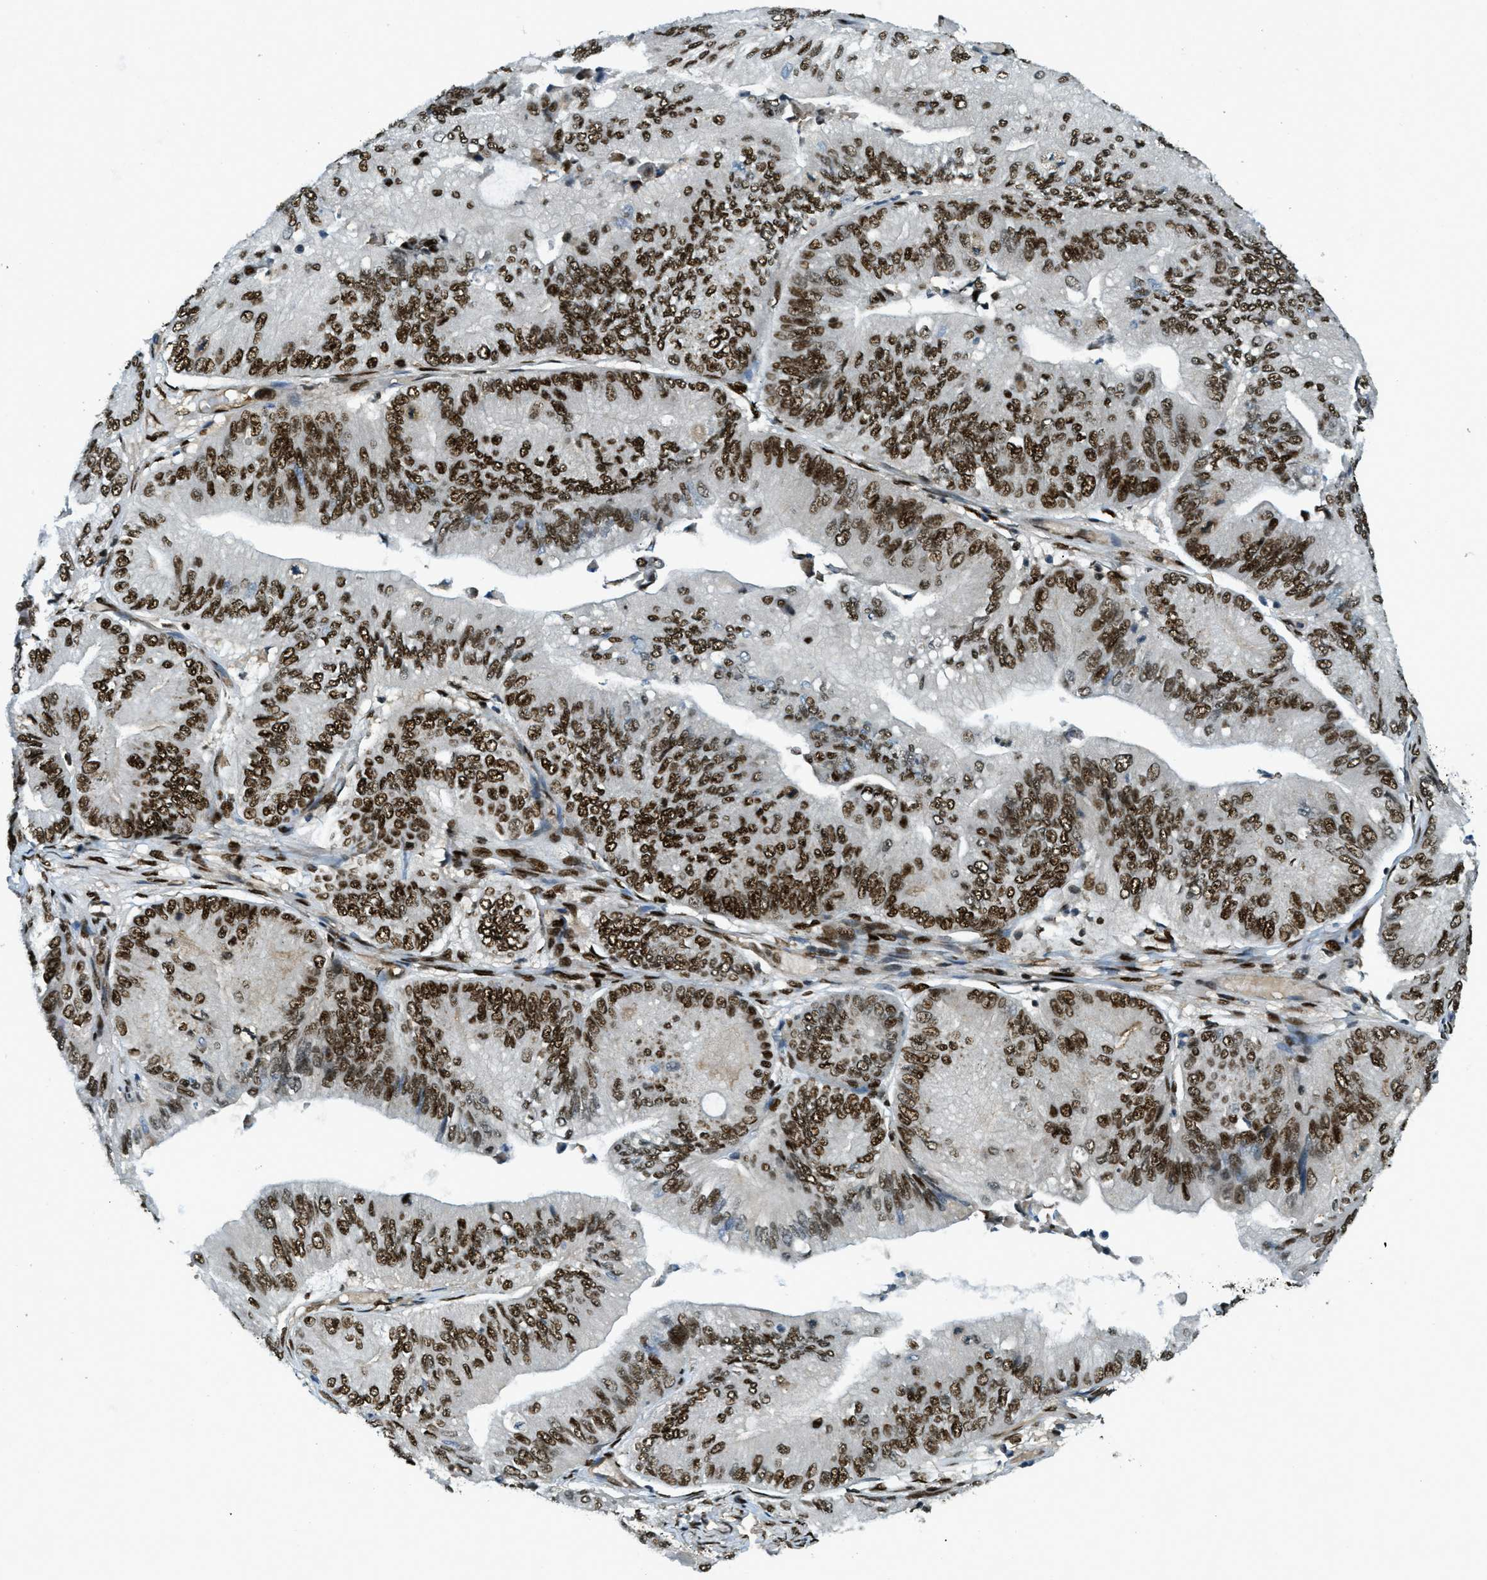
{"staining": {"intensity": "strong", "quantity": ">75%", "location": "nuclear"}, "tissue": "ovarian cancer", "cell_type": "Tumor cells", "image_type": "cancer", "snomed": [{"axis": "morphology", "description": "Cystadenocarcinoma, mucinous, NOS"}, {"axis": "topography", "description": "Ovary"}], "caption": "Protein staining demonstrates strong nuclear positivity in about >75% of tumor cells in ovarian cancer. The protein is shown in brown color, while the nuclei are stained blue.", "gene": "ZFR", "patient": {"sex": "female", "age": 61}}